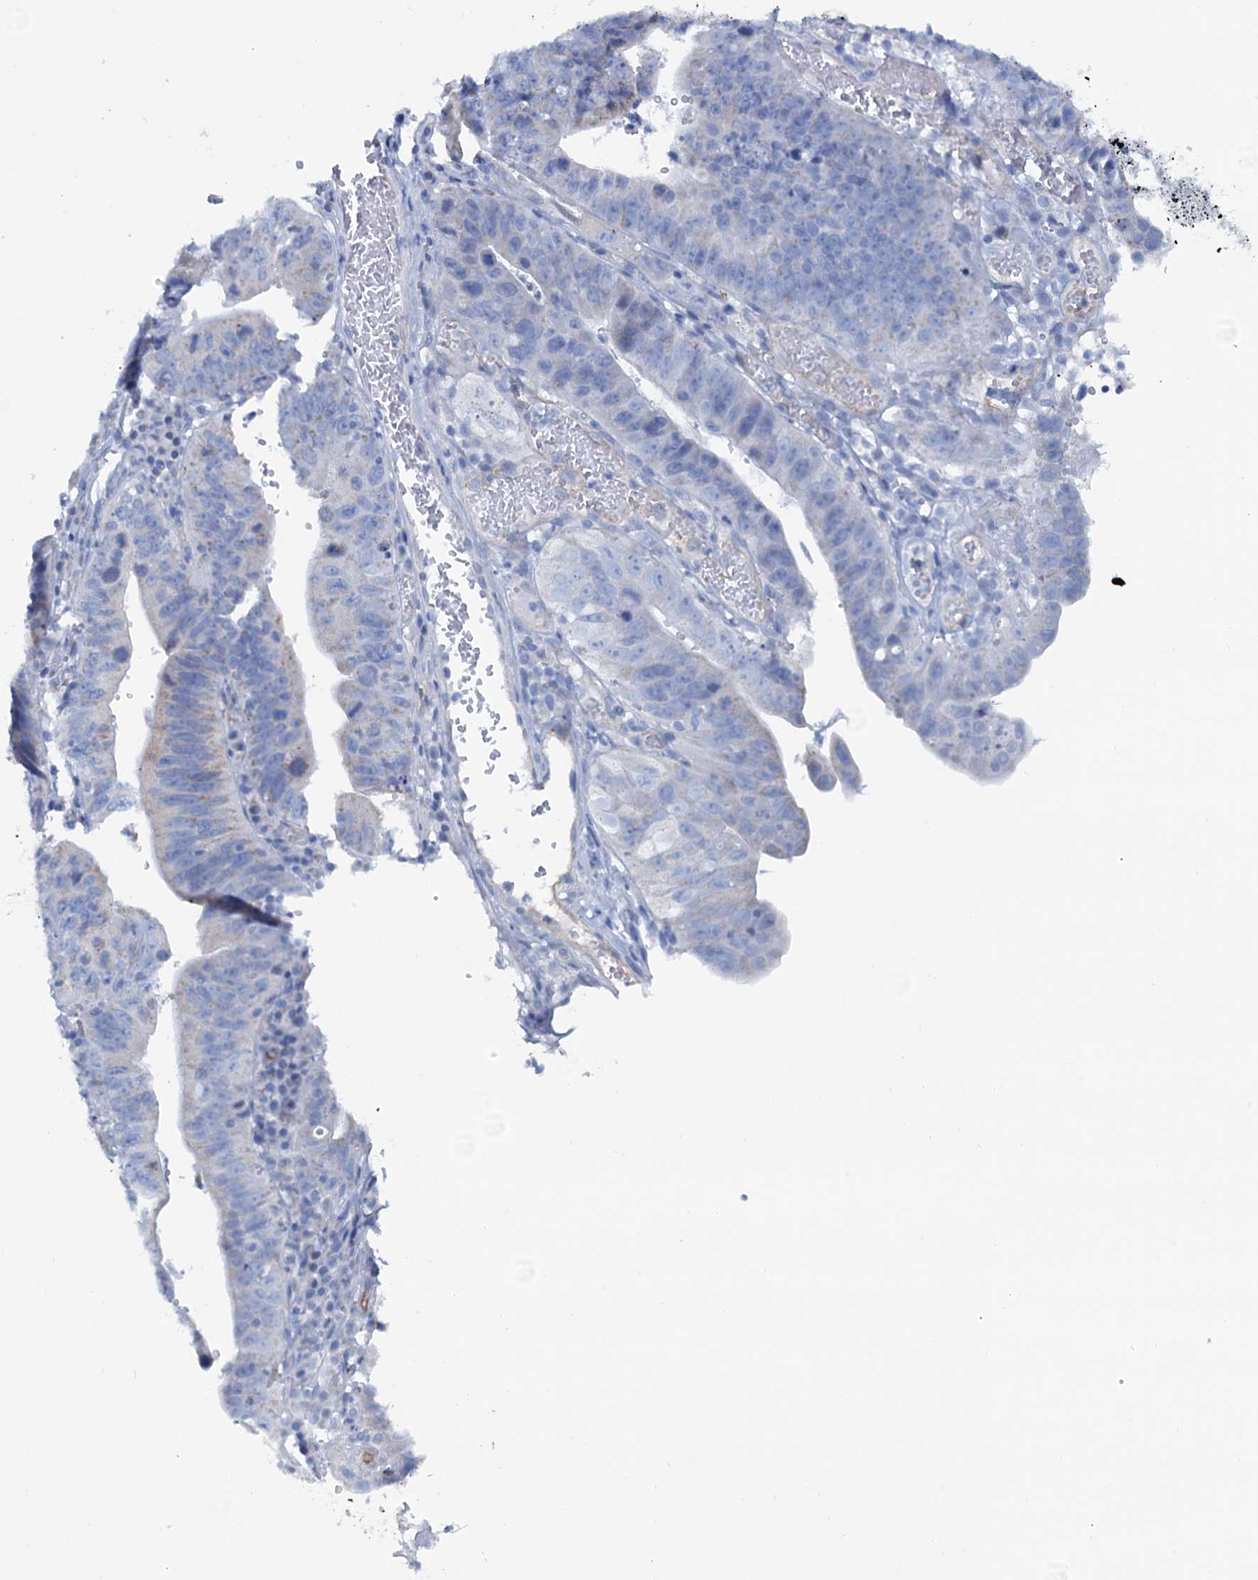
{"staining": {"intensity": "moderate", "quantity": "<25%", "location": "cytoplasmic/membranous"}, "tissue": "stomach cancer", "cell_type": "Tumor cells", "image_type": "cancer", "snomed": [{"axis": "morphology", "description": "Adenocarcinoma, NOS"}, {"axis": "topography", "description": "Stomach"}], "caption": "Protein analysis of stomach adenocarcinoma tissue reveals moderate cytoplasmic/membranous positivity in about <25% of tumor cells.", "gene": "SLC1A3", "patient": {"sex": "male", "age": 59}}